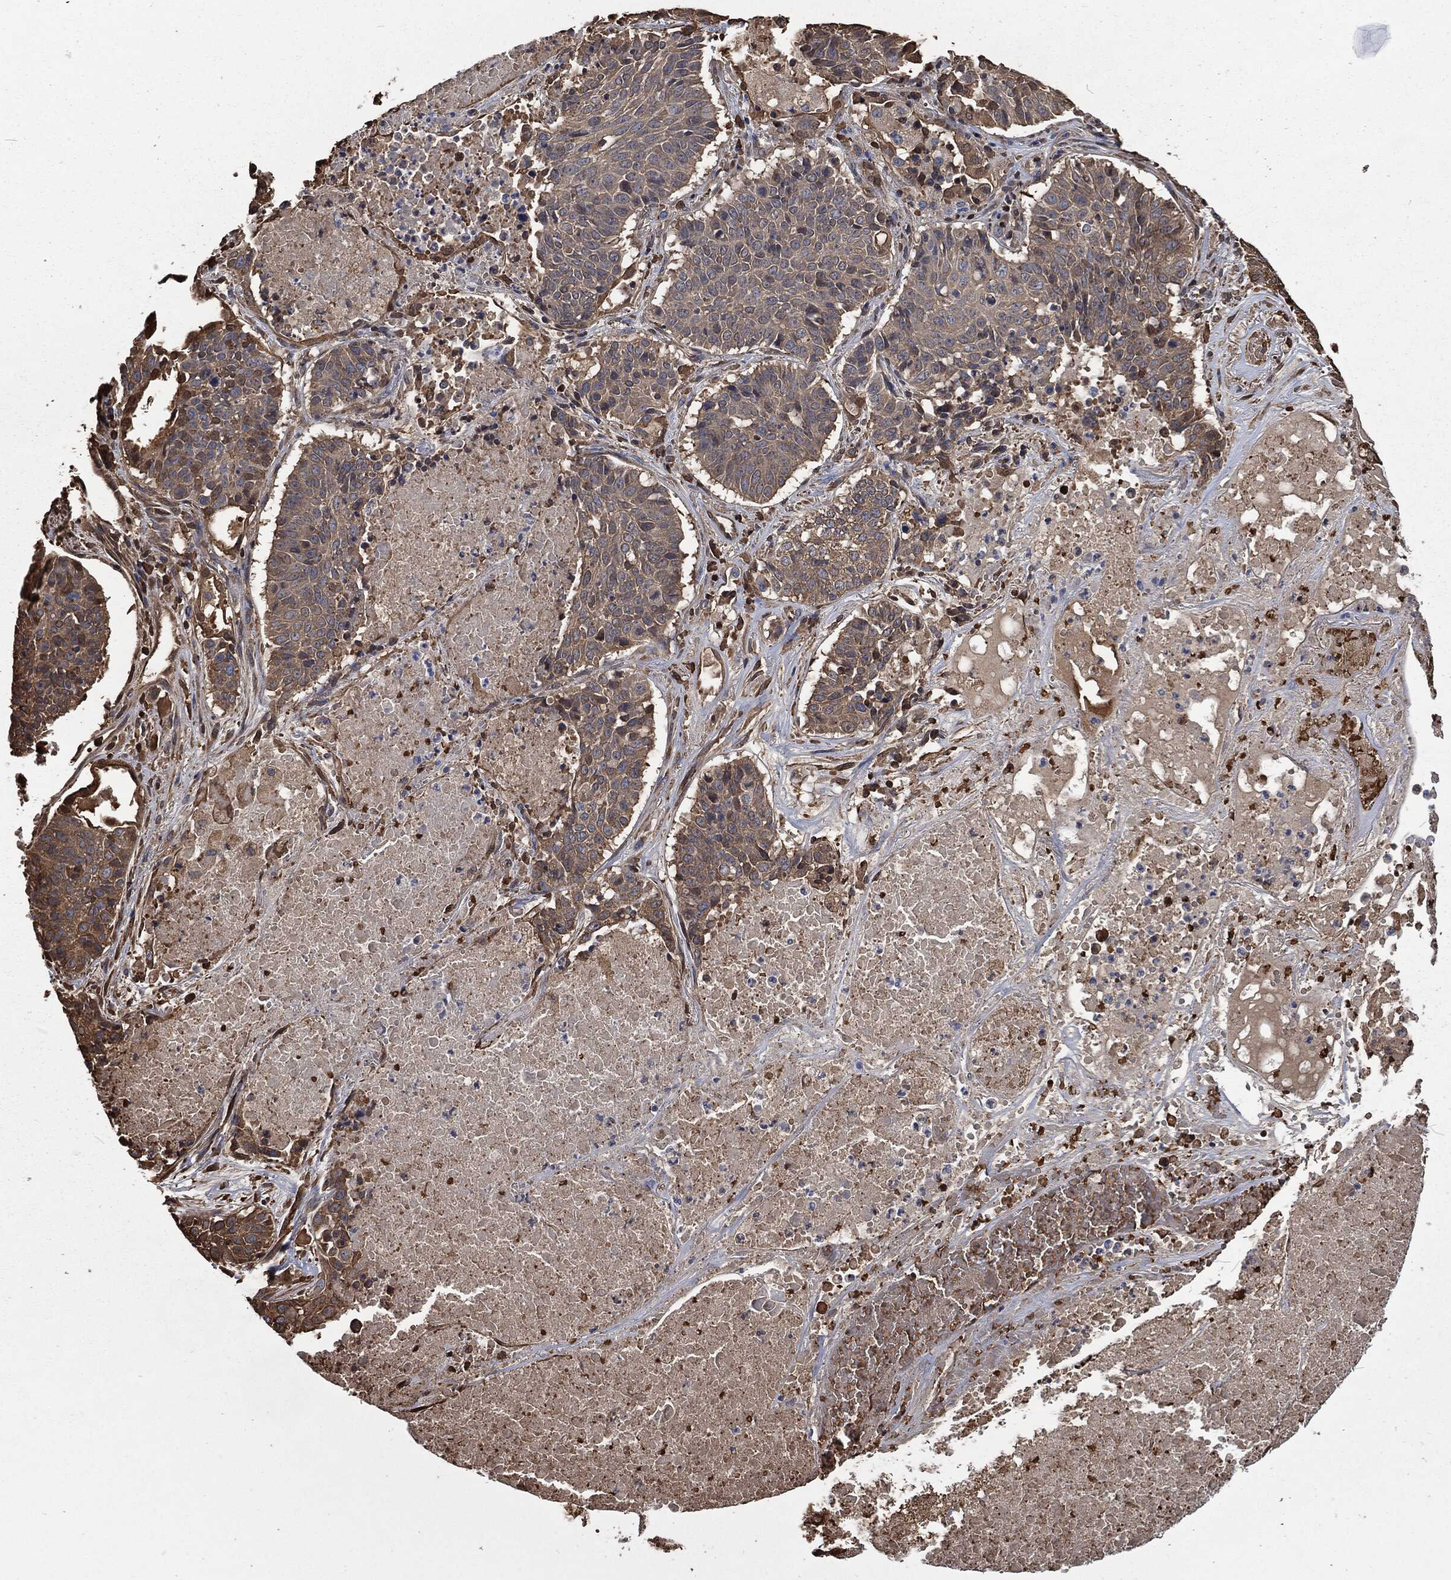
{"staining": {"intensity": "moderate", "quantity": "25%-75%", "location": "cytoplasmic/membranous"}, "tissue": "lung cancer", "cell_type": "Tumor cells", "image_type": "cancer", "snomed": [{"axis": "morphology", "description": "Squamous cell carcinoma, NOS"}, {"axis": "topography", "description": "Lung"}], "caption": "Tumor cells display medium levels of moderate cytoplasmic/membranous staining in approximately 25%-75% of cells in lung cancer (squamous cell carcinoma). The protein is shown in brown color, while the nuclei are stained blue.", "gene": "PRDX4", "patient": {"sex": "male", "age": 64}}